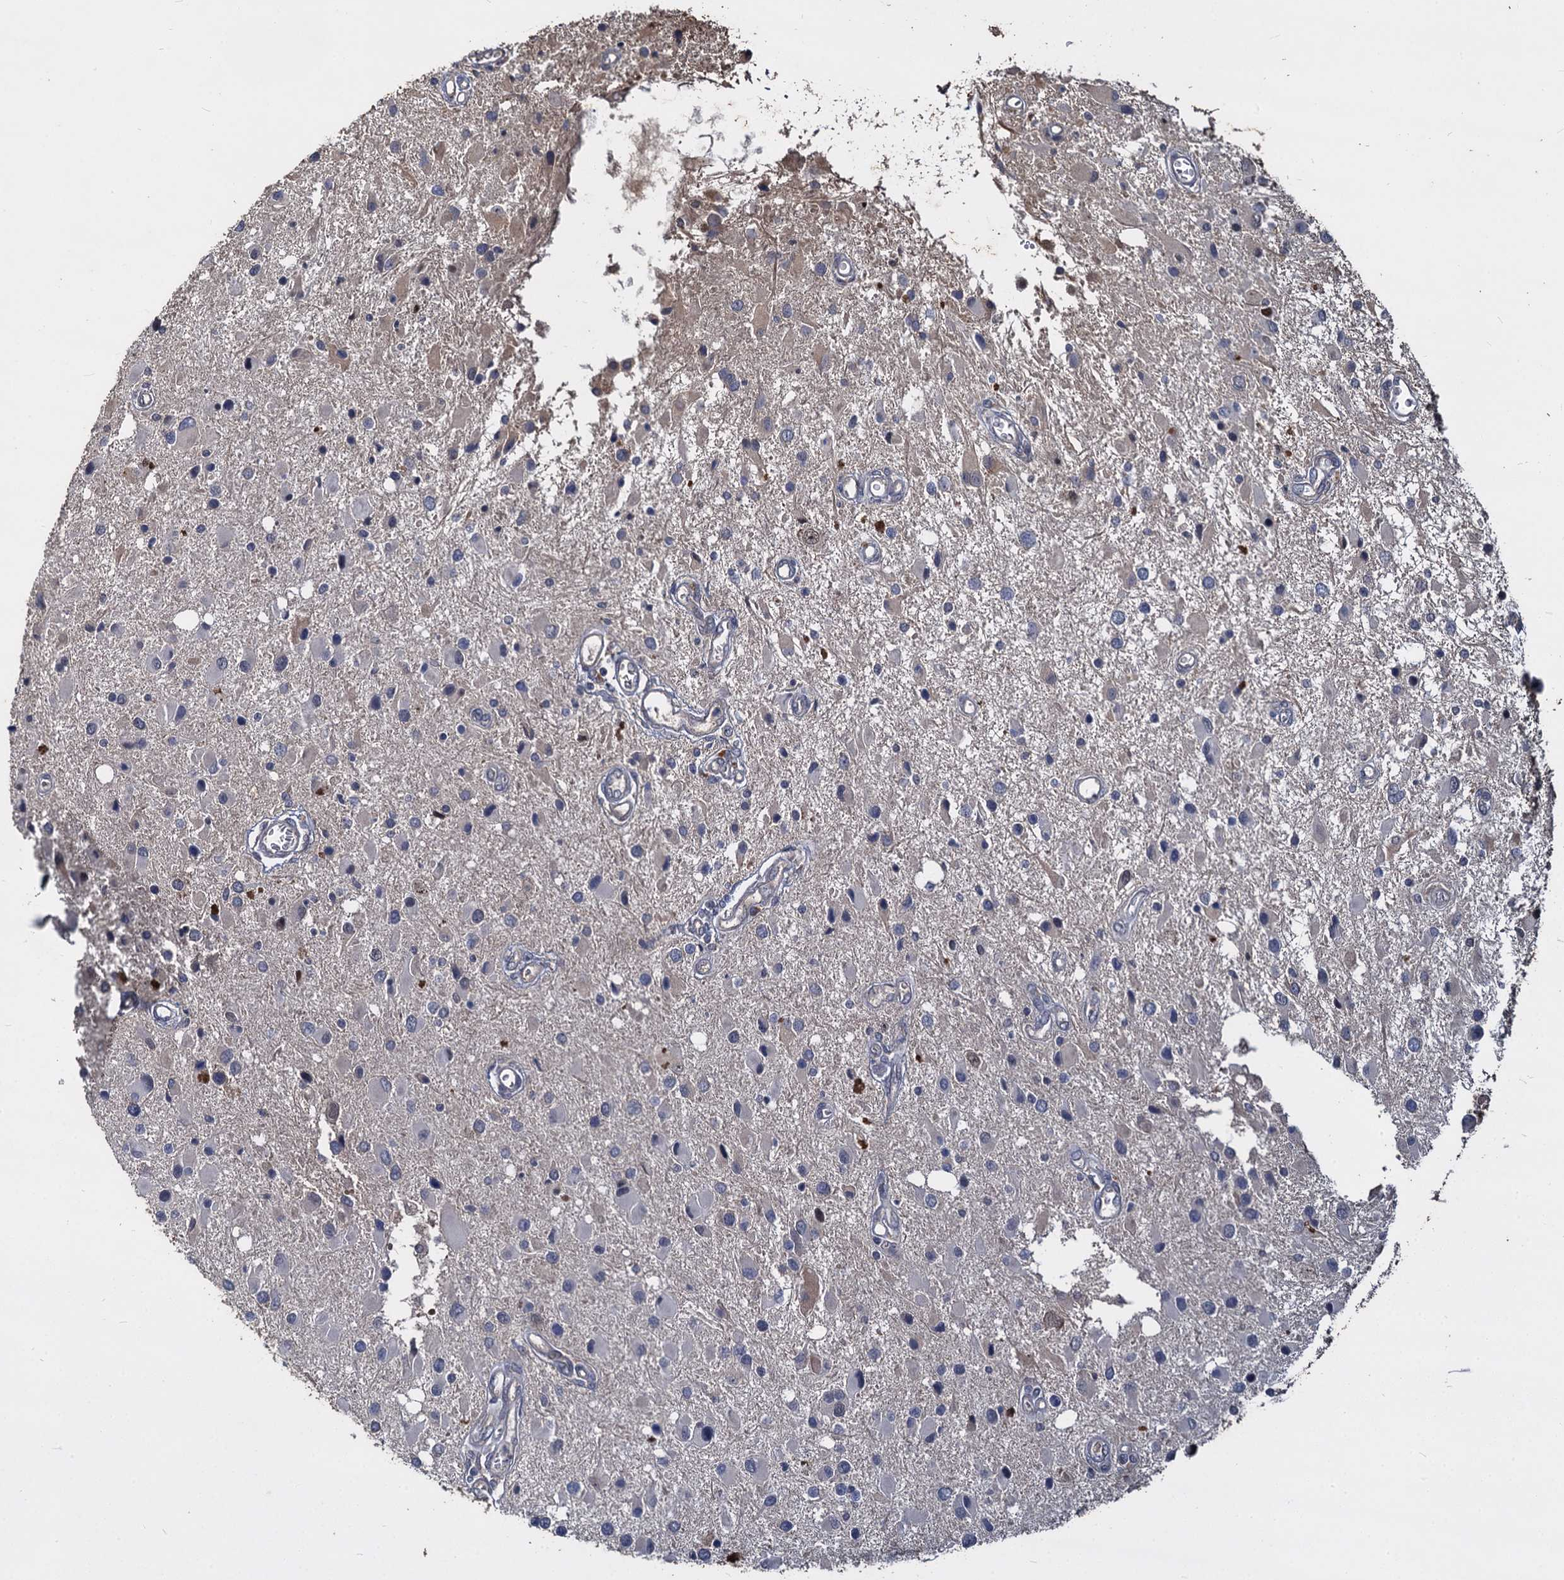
{"staining": {"intensity": "negative", "quantity": "none", "location": "none"}, "tissue": "glioma", "cell_type": "Tumor cells", "image_type": "cancer", "snomed": [{"axis": "morphology", "description": "Glioma, malignant, High grade"}, {"axis": "topography", "description": "Brain"}], "caption": "This photomicrograph is of glioma stained with IHC to label a protein in brown with the nuclei are counter-stained blue. There is no staining in tumor cells. (Brightfield microscopy of DAB (3,3'-diaminobenzidine) IHC at high magnification).", "gene": "CCDC184", "patient": {"sex": "male", "age": 53}}